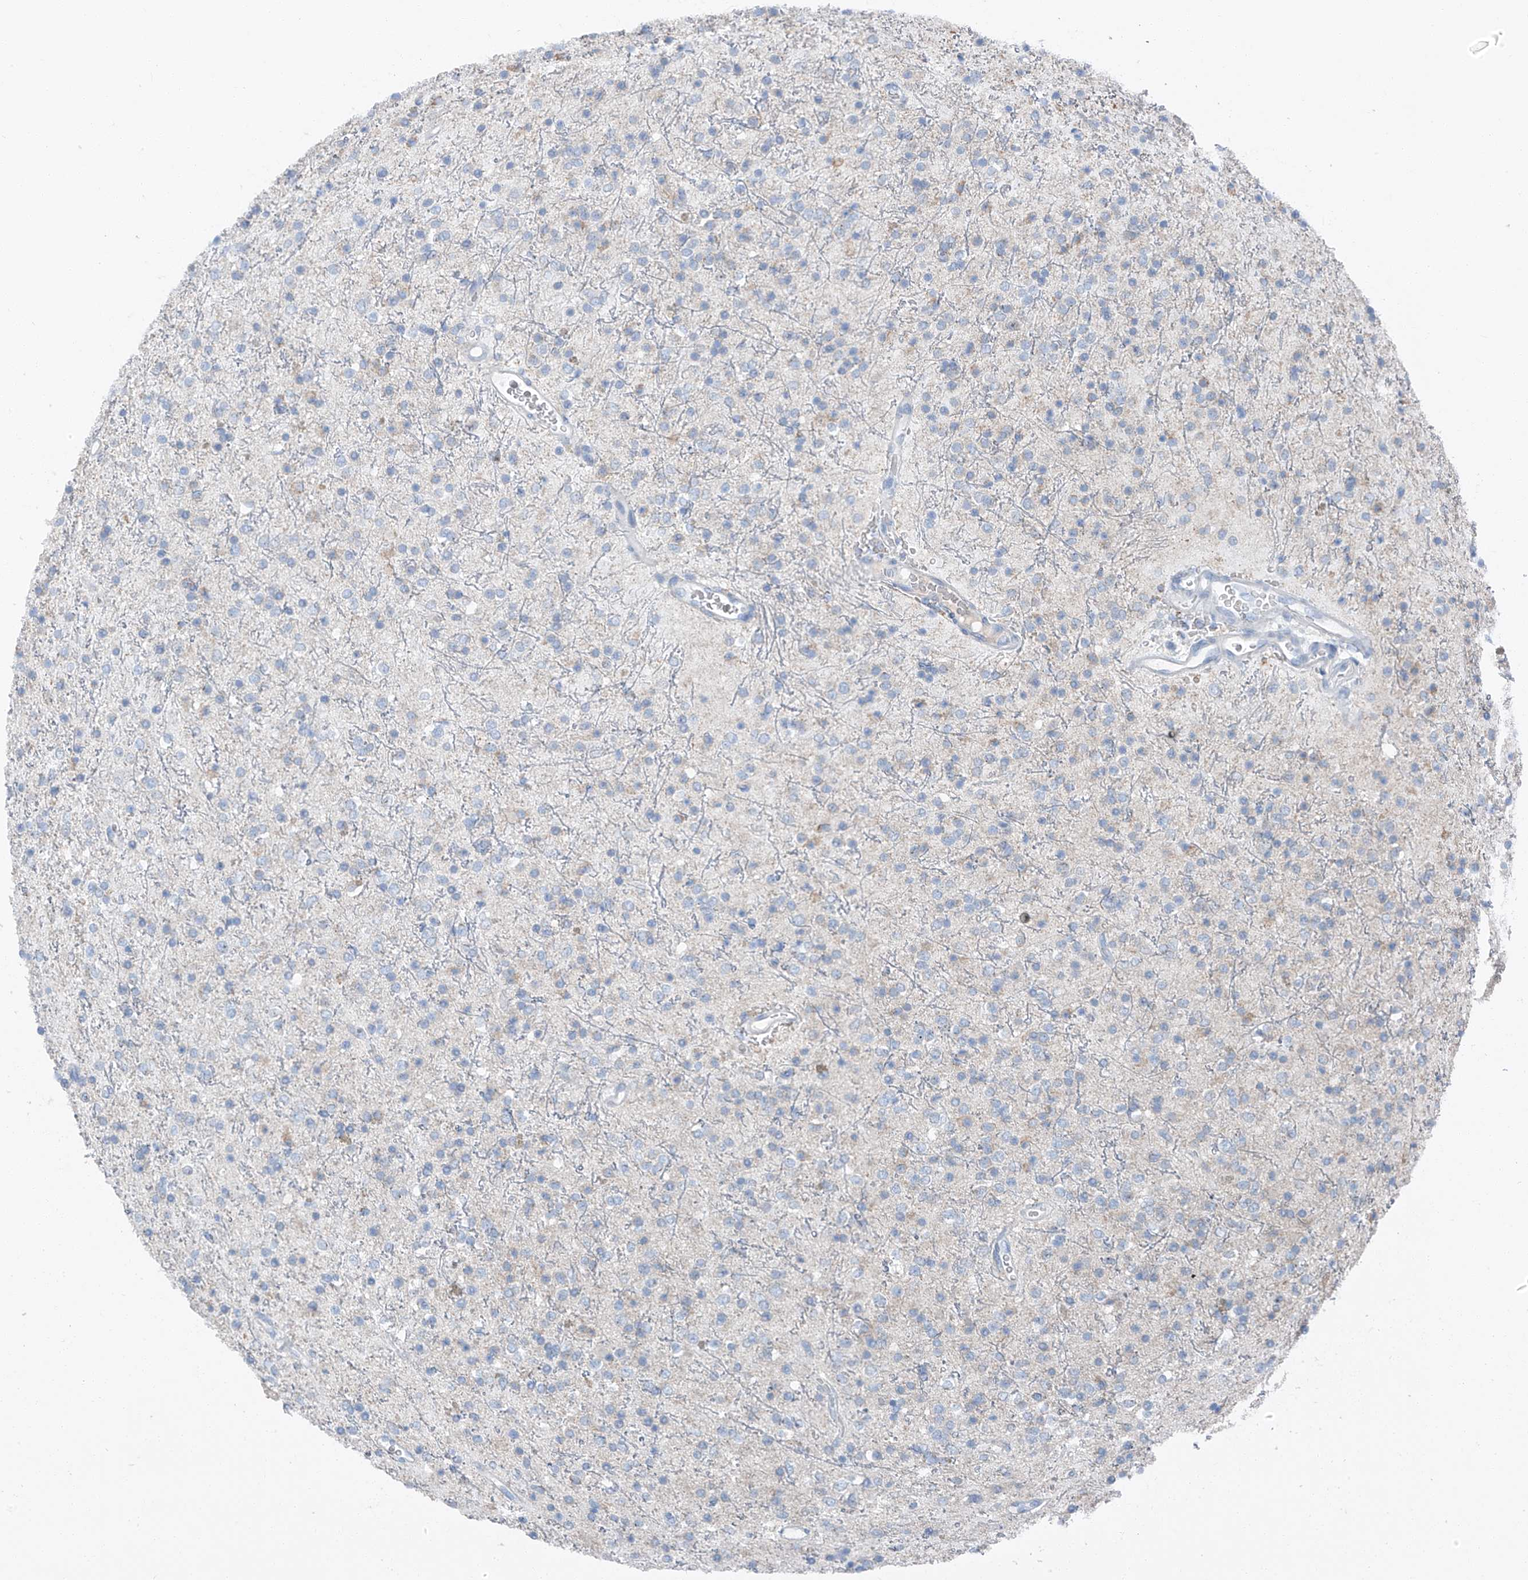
{"staining": {"intensity": "negative", "quantity": "none", "location": "none"}, "tissue": "glioma", "cell_type": "Tumor cells", "image_type": "cancer", "snomed": [{"axis": "morphology", "description": "Glioma, malignant, High grade"}, {"axis": "topography", "description": "Brain"}], "caption": "The photomicrograph reveals no significant positivity in tumor cells of glioma.", "gene": "CHMP2B", "patient": {"sex": "male", "age": 34}}